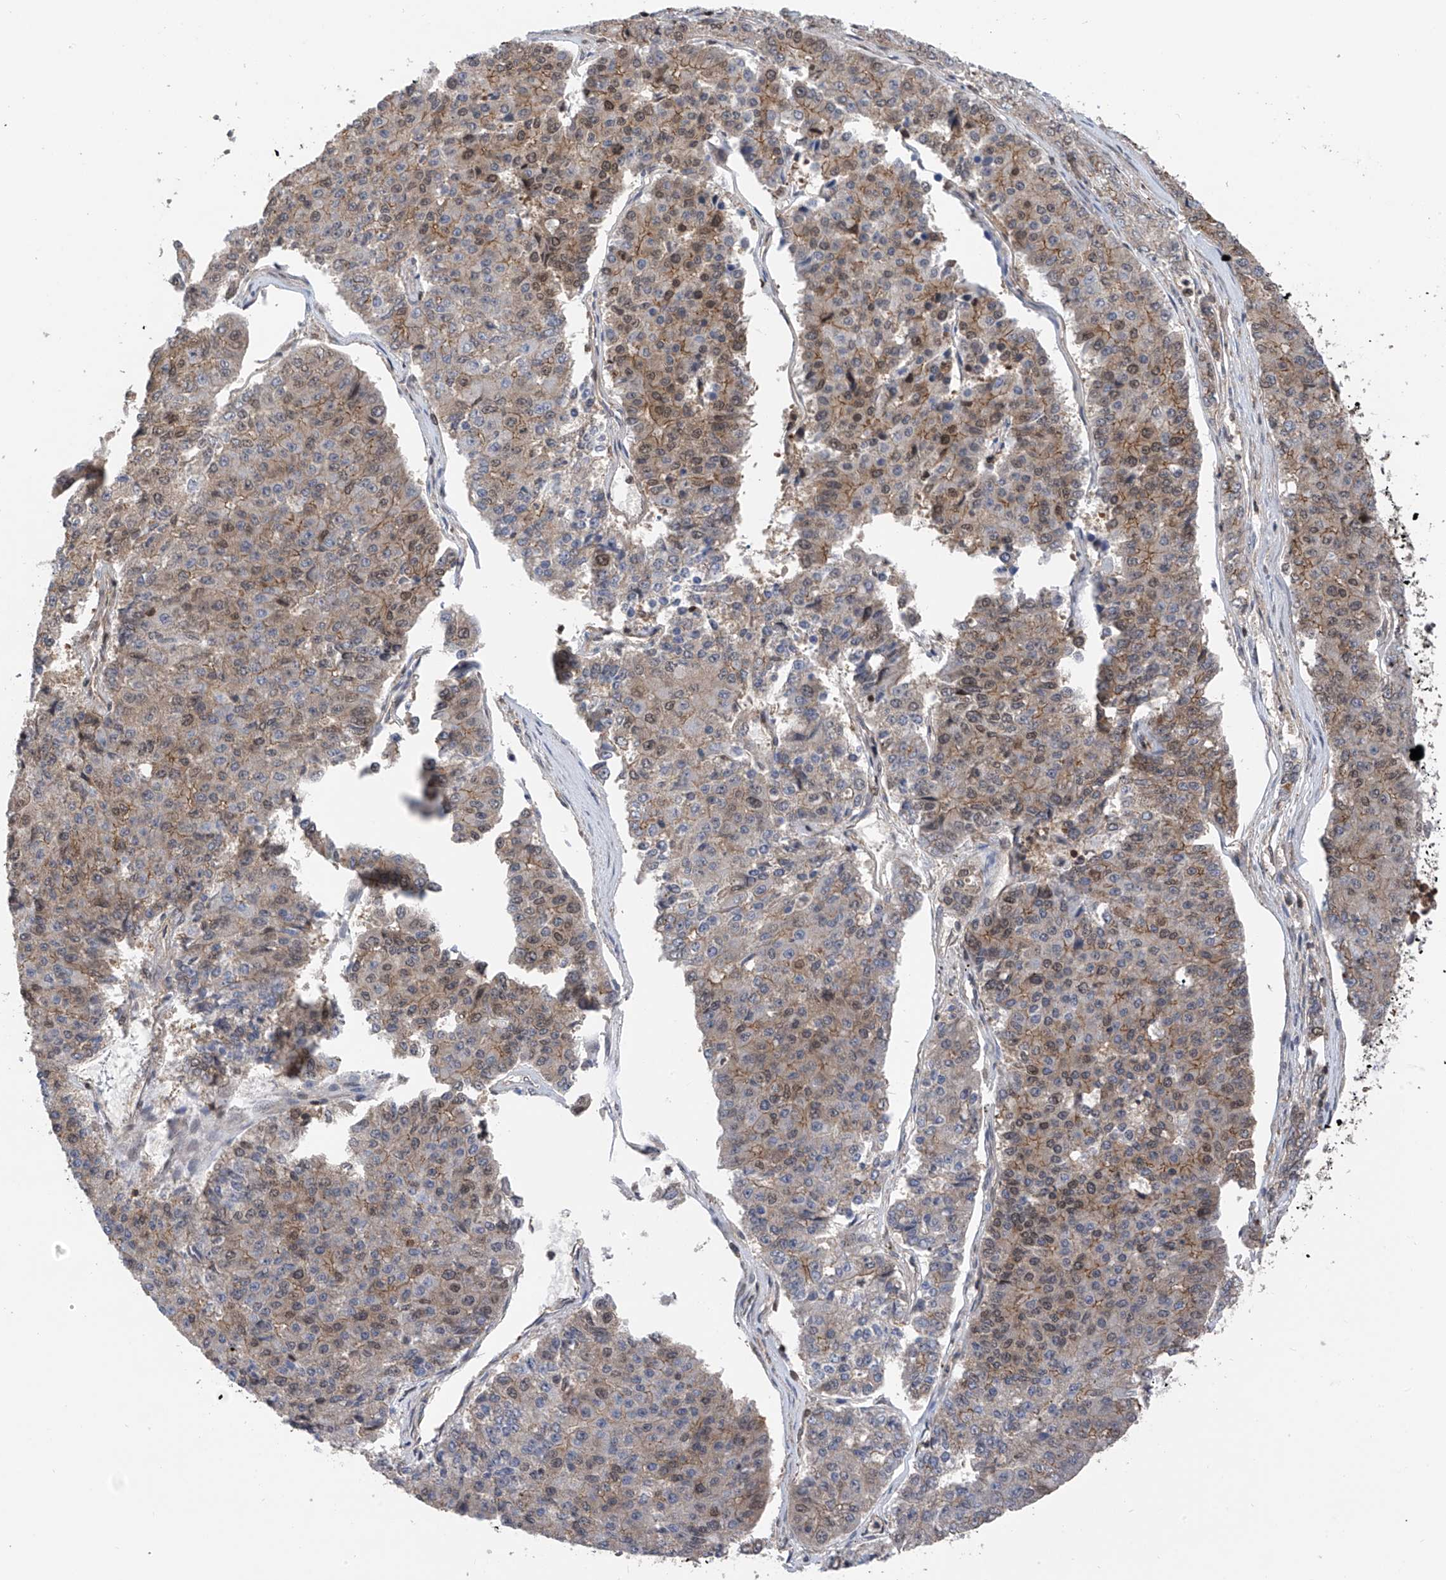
{"staining": {"intensity": "weak", "quantity": ">75%", "location": "cytoplasmic/membranous,nuclear"}, "tissue": "pancreatic cancer", "cell_type": "Tumor cells", "image_type": "cancer", "snomed": [{"axis": "morphology", "description": "Adenocarcinoma, NOS"}, {"axis": "topography", "description": "Pancreas"}], "caption": "A high-resolution micrograph shows immunohistochemistry staining of pancreatic adenocarcinoma, which reveals weak cytoplasmic/membranous and nuclear staining in approximately >75% of tumor cells. Nuclei are stained in blue.", "gene": "DNAJC9", "patient": {"sex": "male", "age": 50}}